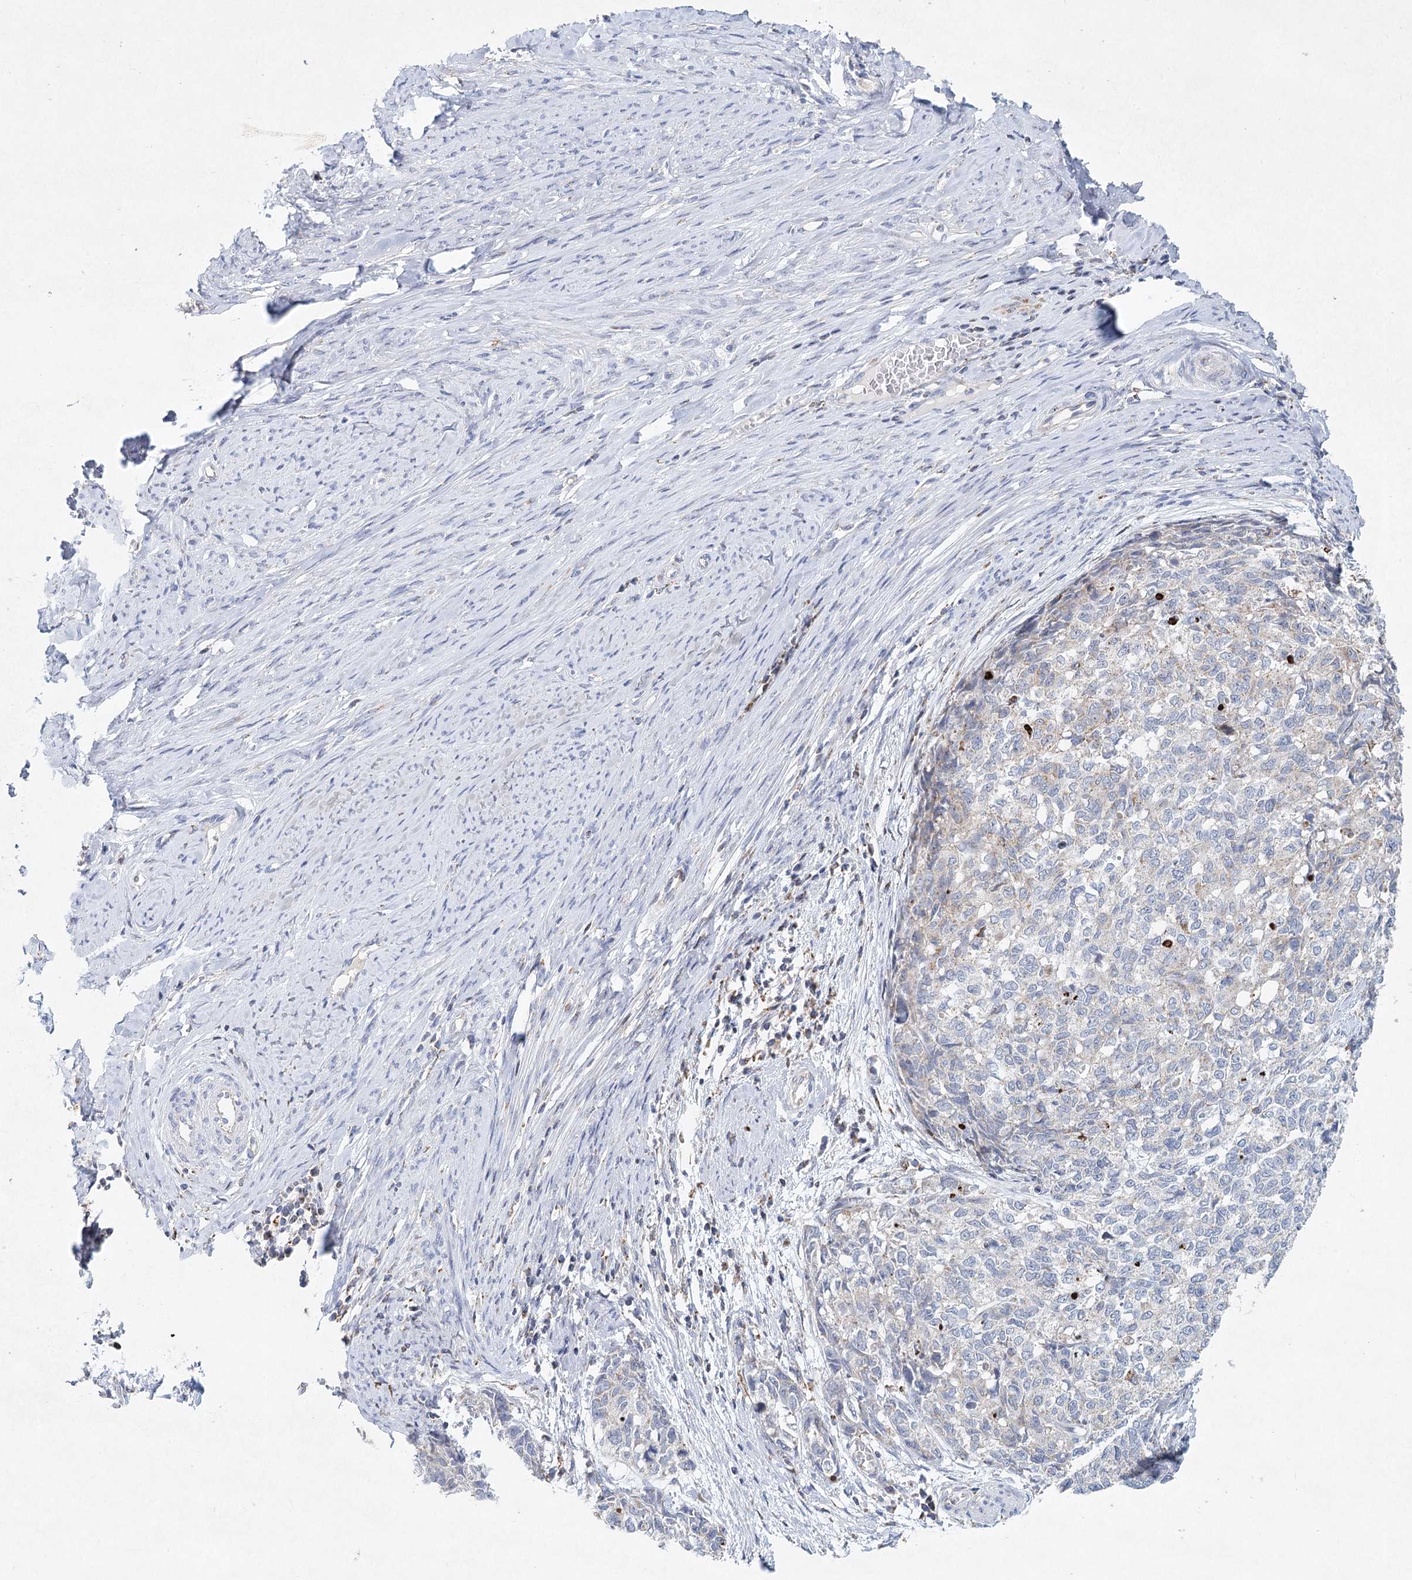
{"staining": {"intensity": "weak", "quantity": "<25%", "location": "cytoplasmic/membranous"}, "tissue": "cervical cancer", "cell_type": "Tumor cells", "image_type": "cancer", "snomed": [{"axis": "morphology", "description": "Squamous cell carcinoma, NOS"}, {"axis": "topography", "description": "Cervix"}], "caption": "This is an immunohistochemistry micrograph of cervical squamous cell carcinoma. There is no expression in tumor cells.", "gene": "XPO6", "patient": {"sex": "female", "age": 63}}